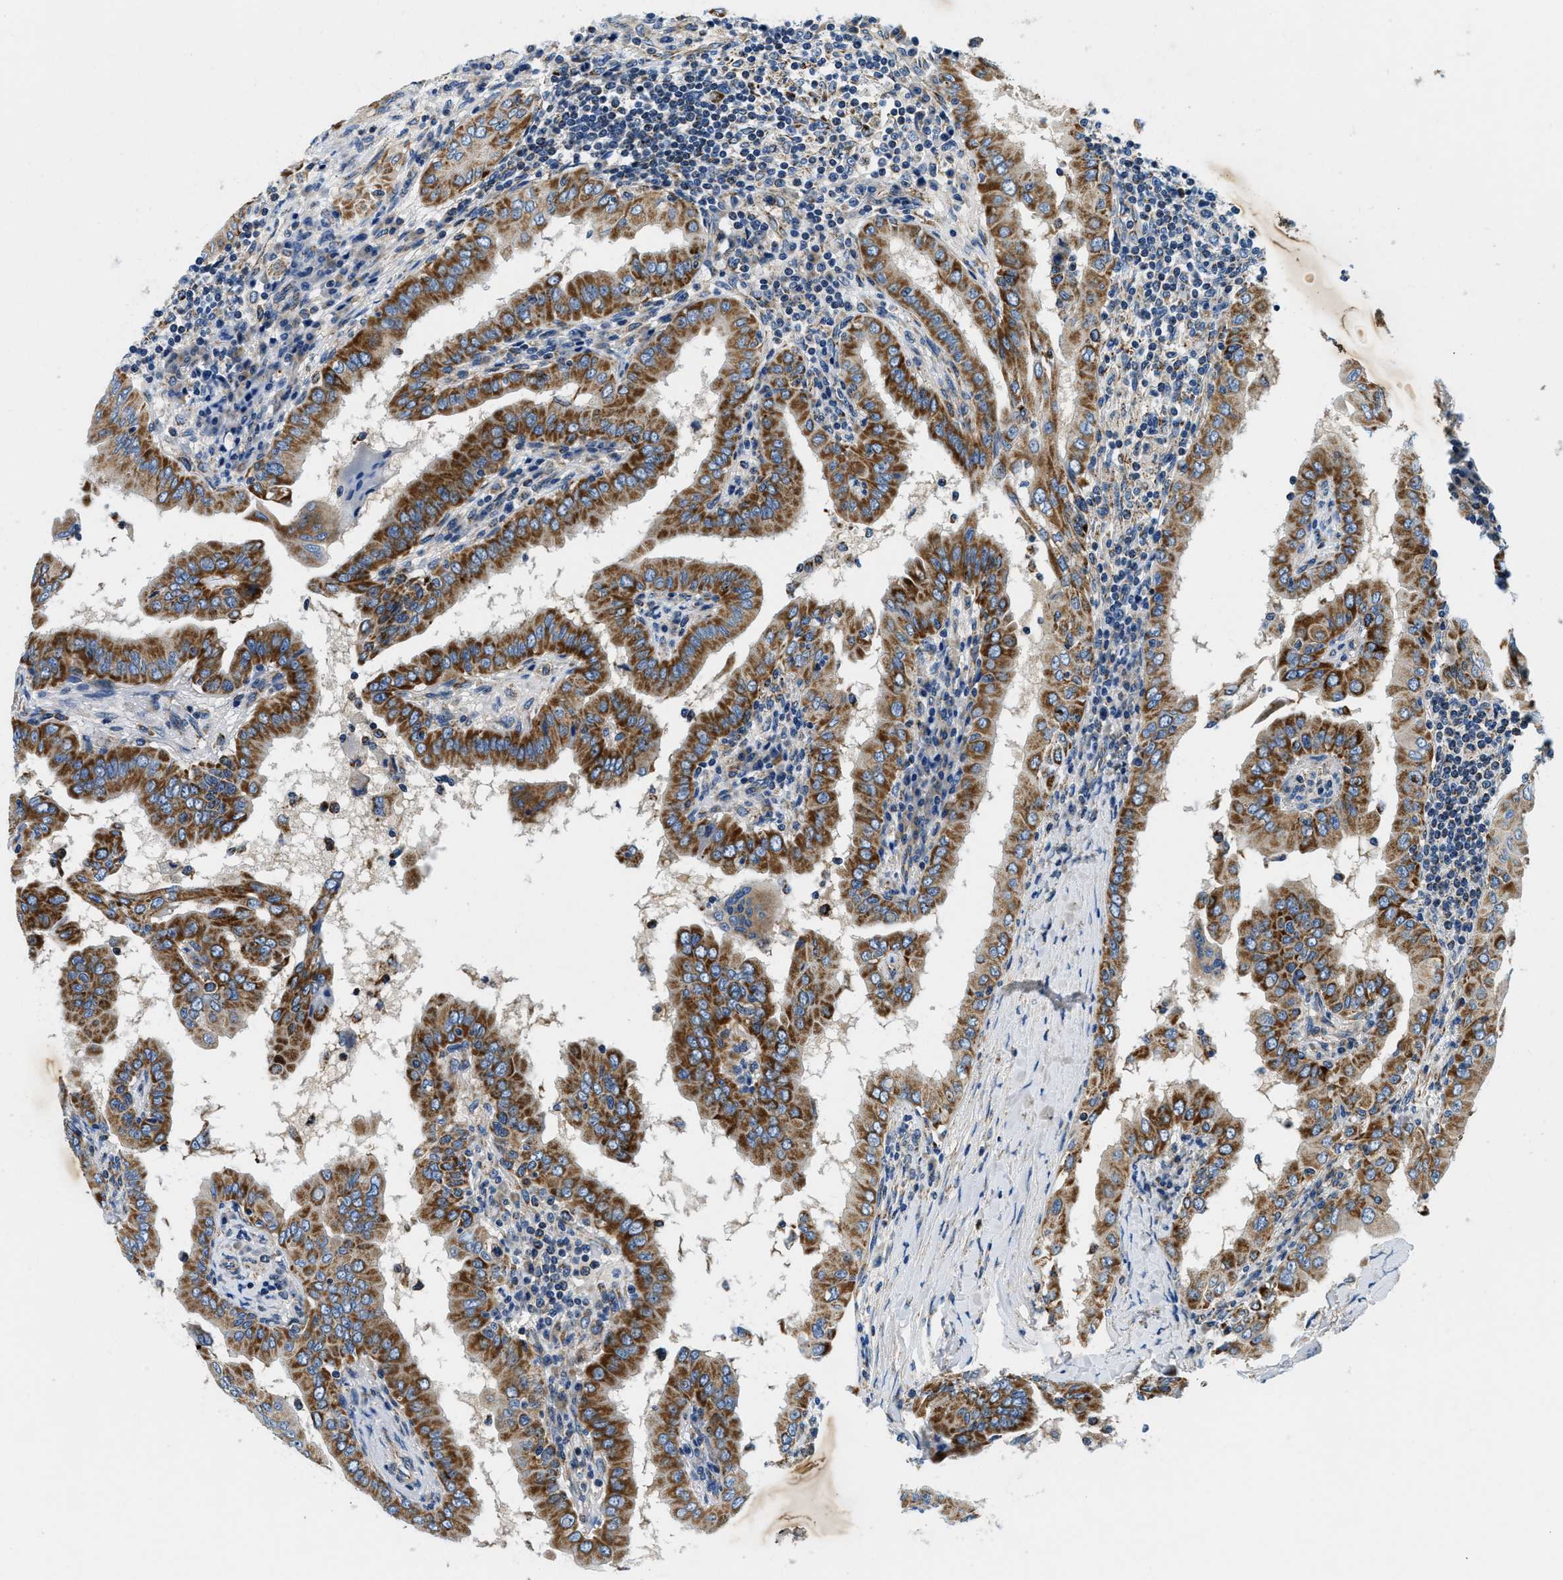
{"staining": {"intensity": "strong", "quantity": ">75%", "location": "cytoplasmic/membranous"}, "tissue": "thyroid cancer", "cell_type": "Tumor cells", "image_type": "cancer", "snomed": [{"axis": "morphology", "description": "Papillary adenocarcinoma, NOS"}, {"axis": "topography", "description": "Thyroid gland"}], "caption": "The histopathology image reveals immunohistochemical staining of thyroid cancer. There is strong cytoplasmic/membranous expression is appreciated in approximately >75% of tumor cells.", "gene": "SAMD4B", "patient": {"sex": "male", "age": 33}}